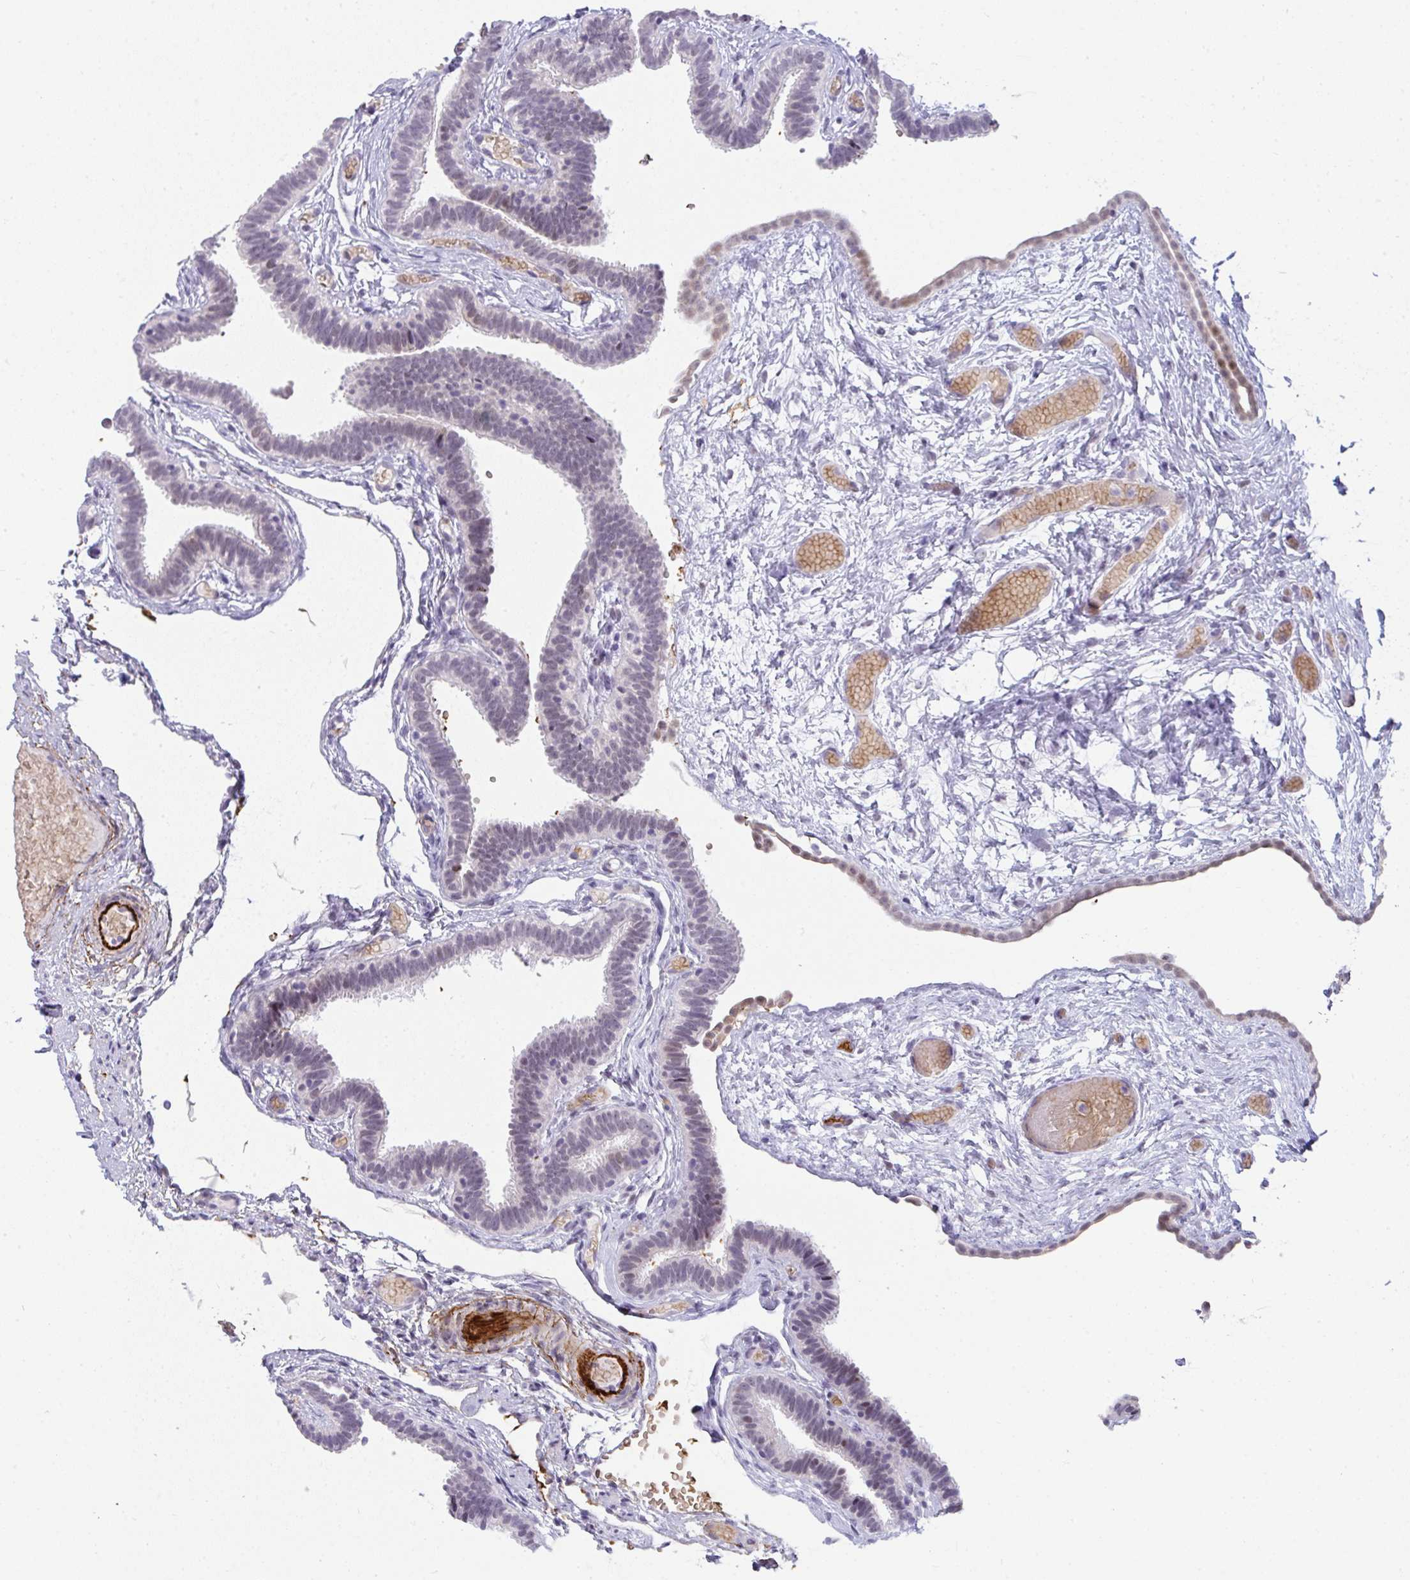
{"staining": {"intensity": "weak", "quantity": "<25%", "location": "nuclear"}, "tissue": "fallopian tube", "cell_type": "Glandular cells", "image_type": "normal", "snomed": [{"axis": "morphology", "description": "Normal tissue, NOS"}, {"axis": "topography", "description": "Fallopian tube"}], "caption": "This is an immunohistochemistry histopathology image of normal human fallopian tube. There is no staining in glandular cells.", "gene": "TNMD", "patient": {"sex": "female", "age": 37}}